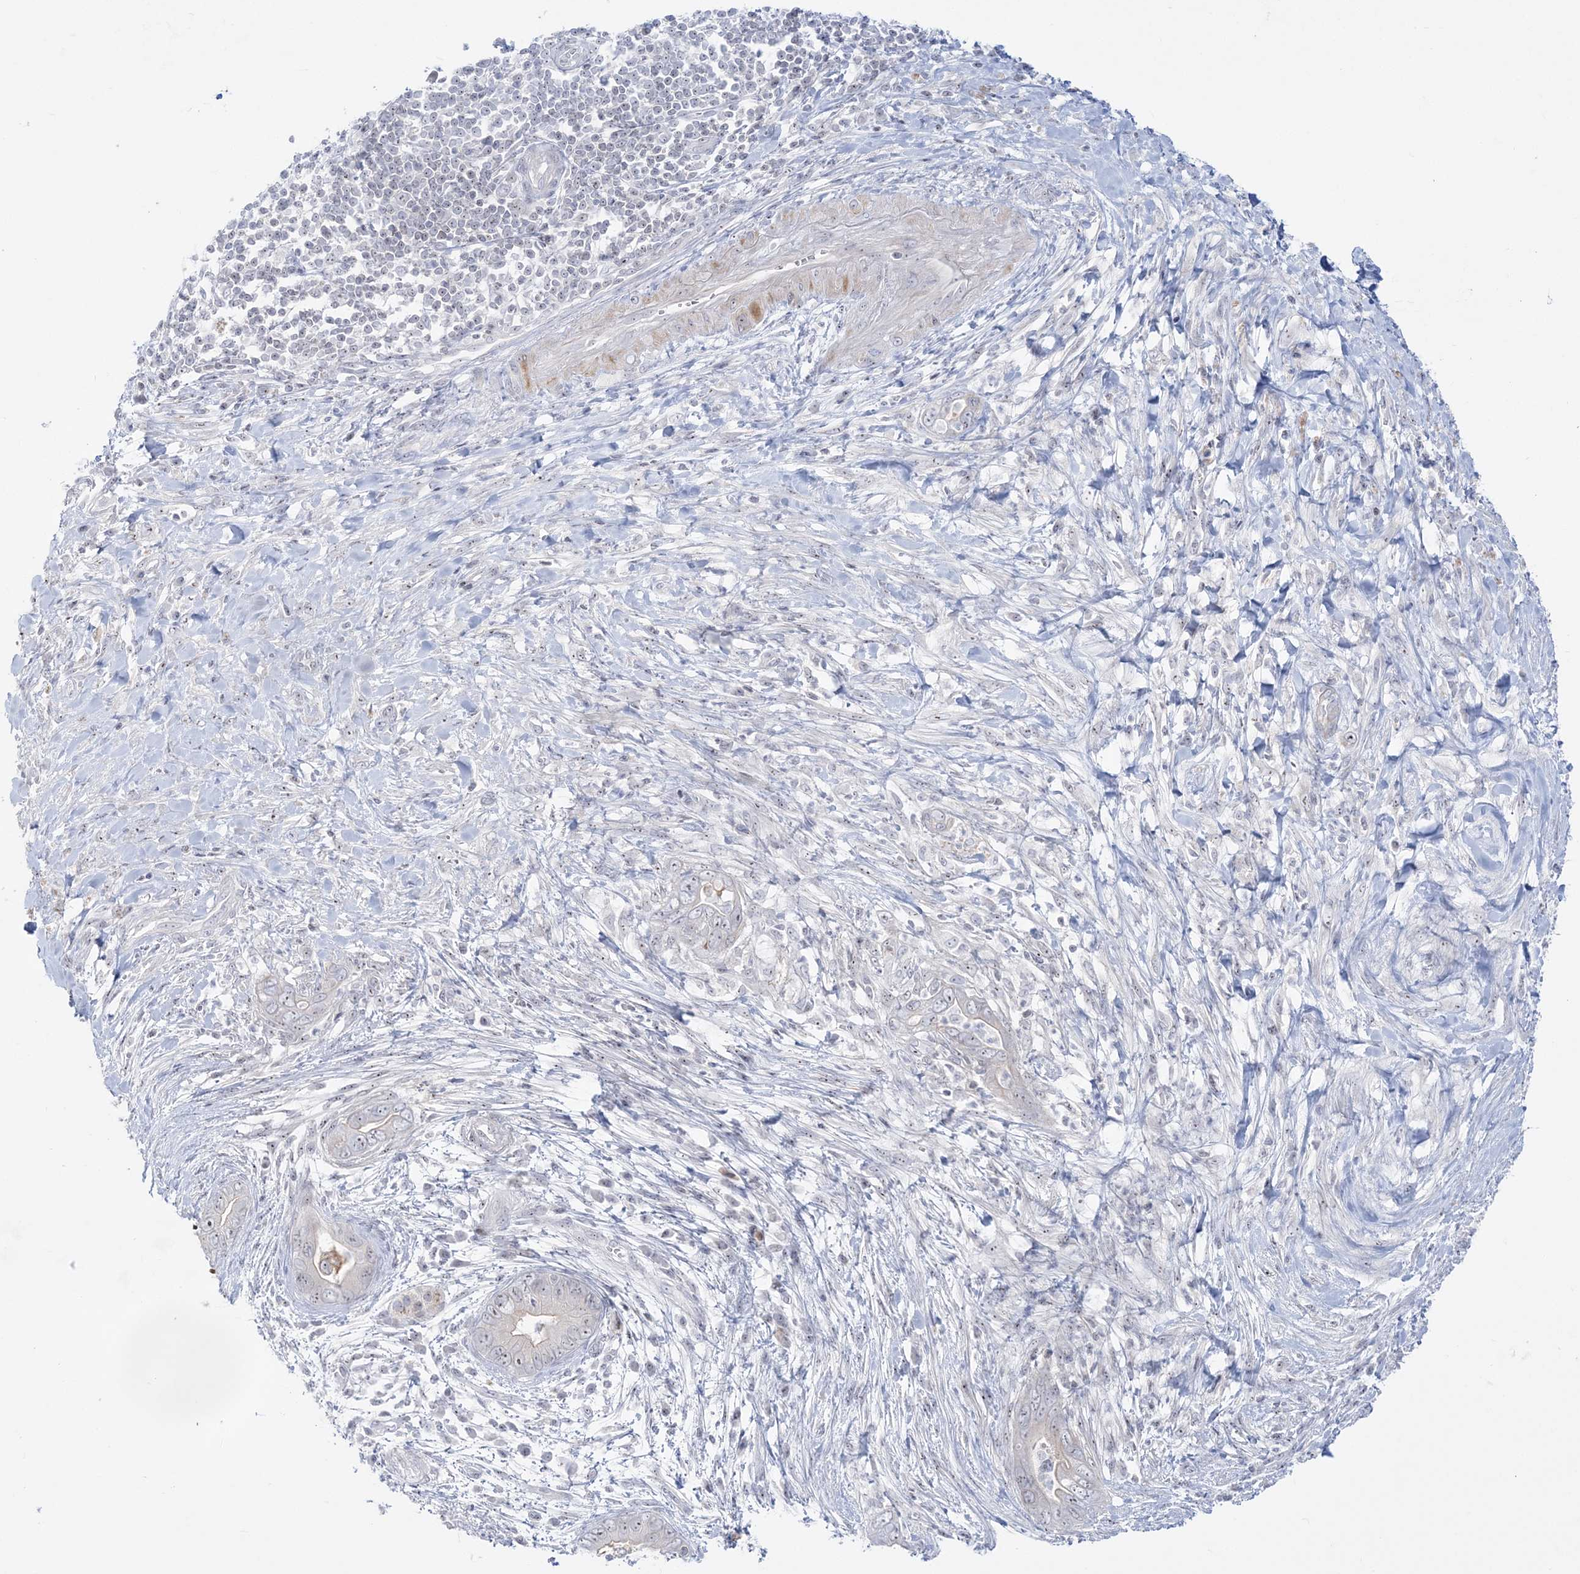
{"staining": {"intensity": "negative", "quantity": "none", "location": "none"}, "tissue": "pancreatic cancer", "cell_type": "Tumor cells", "image_type": "cancer", "snomed": [{"axis": "morphology", "description": "Adenocarcinoma, NOS"}, {"axis": "topography", "description": "Pancreas"}], "caption": "Tumor cells are negative for protein expression in human pancreatic cancer.", "gene": "SH3BP4", "patient": {"sex": "male", "age": 75}}